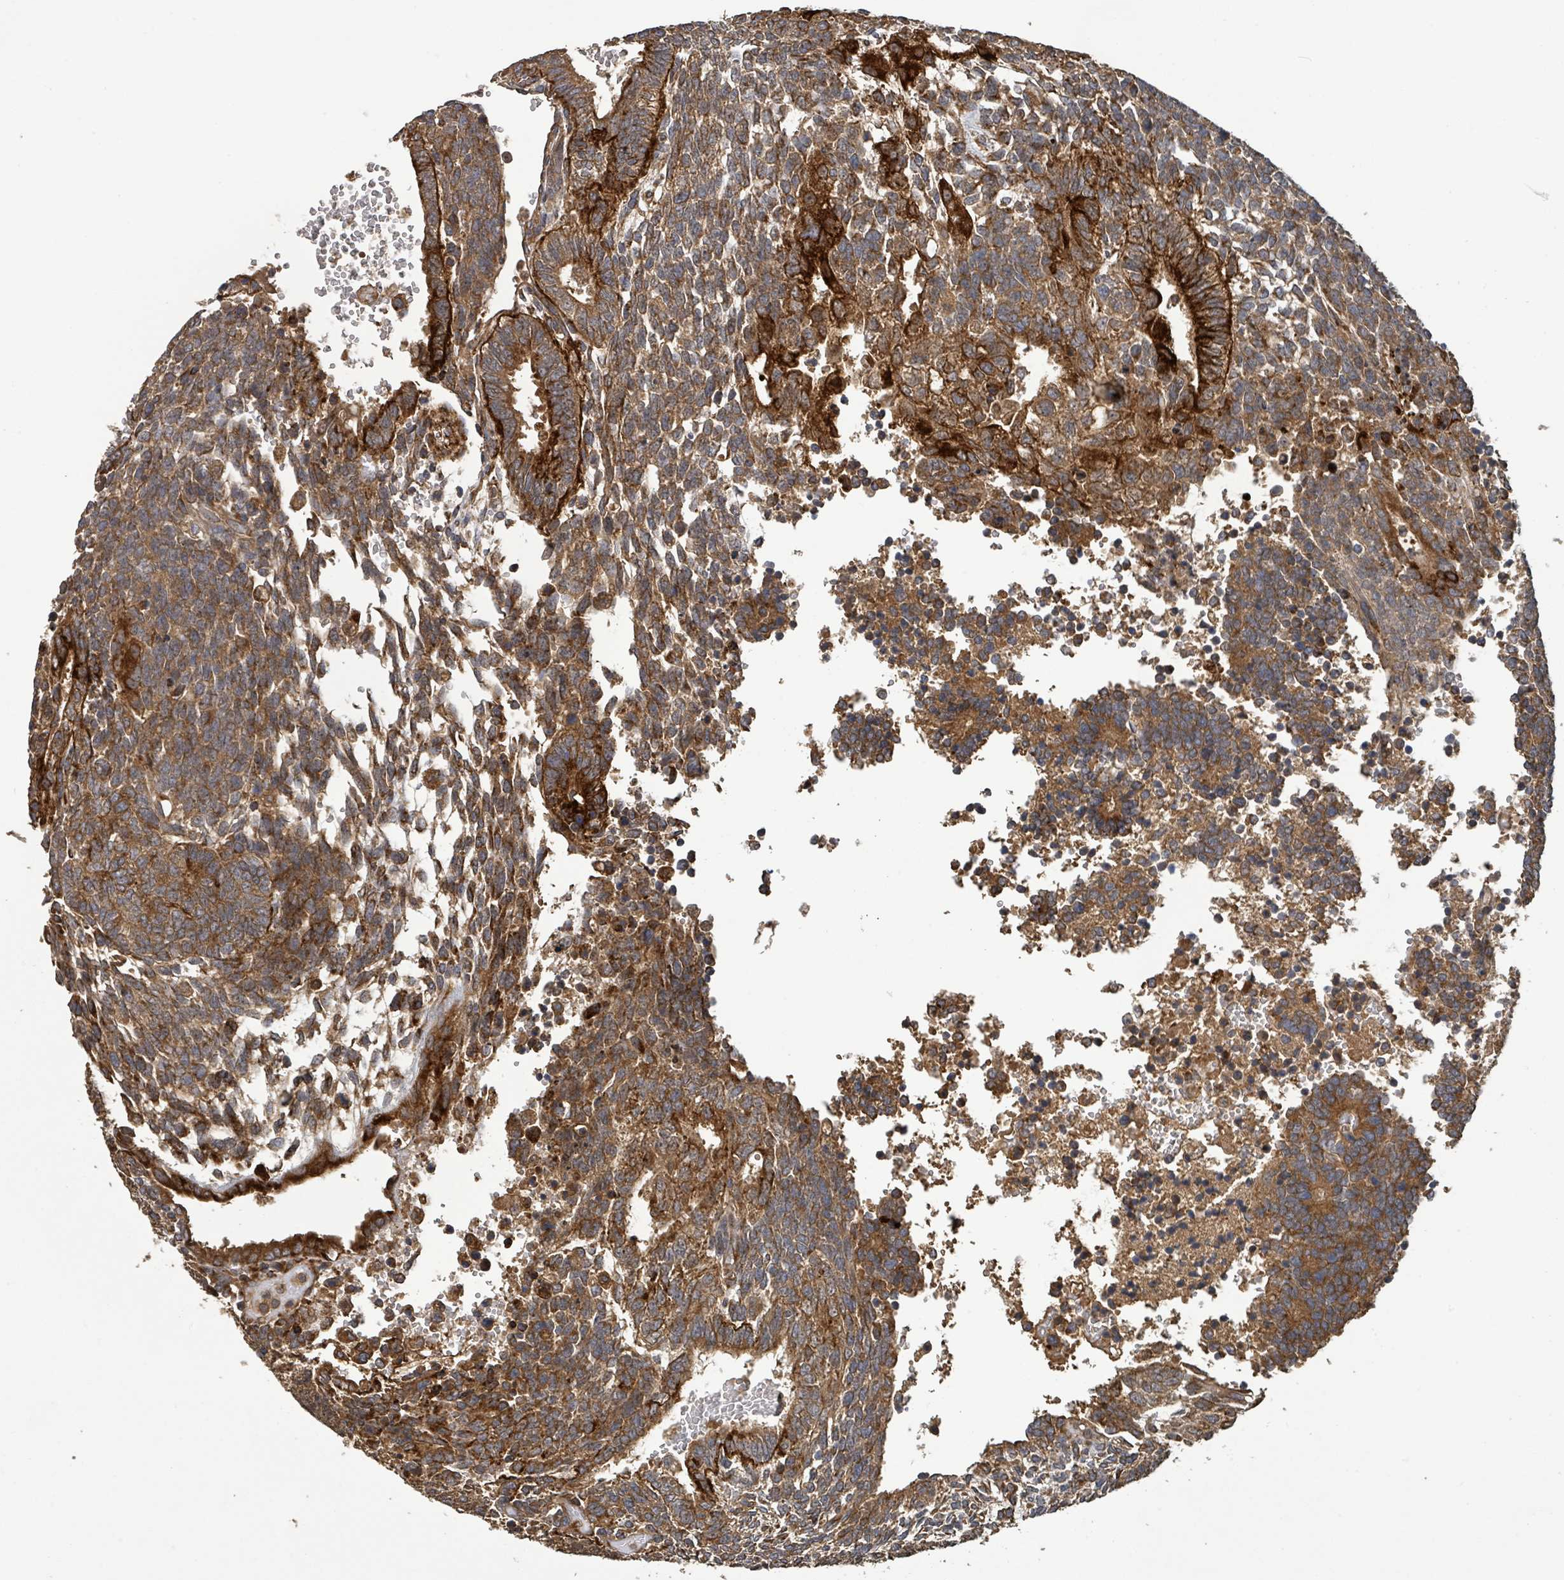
{"staining": {"intensity": "strong", "quantity": ">75%", "location": "cytoplasmic/membranous"}, "tissue": "testis cancer", "cell_type": "Tumor cells", "image_type": "cancer", "snomed": [{"axis": "morphology", "description": "Carcinoma, Embryonal, NOS"}, {"axis": "topography", "description": "Testis"}], "caption": "Embryonal carcinoma (testis) stained with a brown dye reveals strong cytoplasmic/membranous positive staining in approximately >75% of tumor cells.", "gene": "STARD4", "patient": {"sex": "male", "age": 23}}